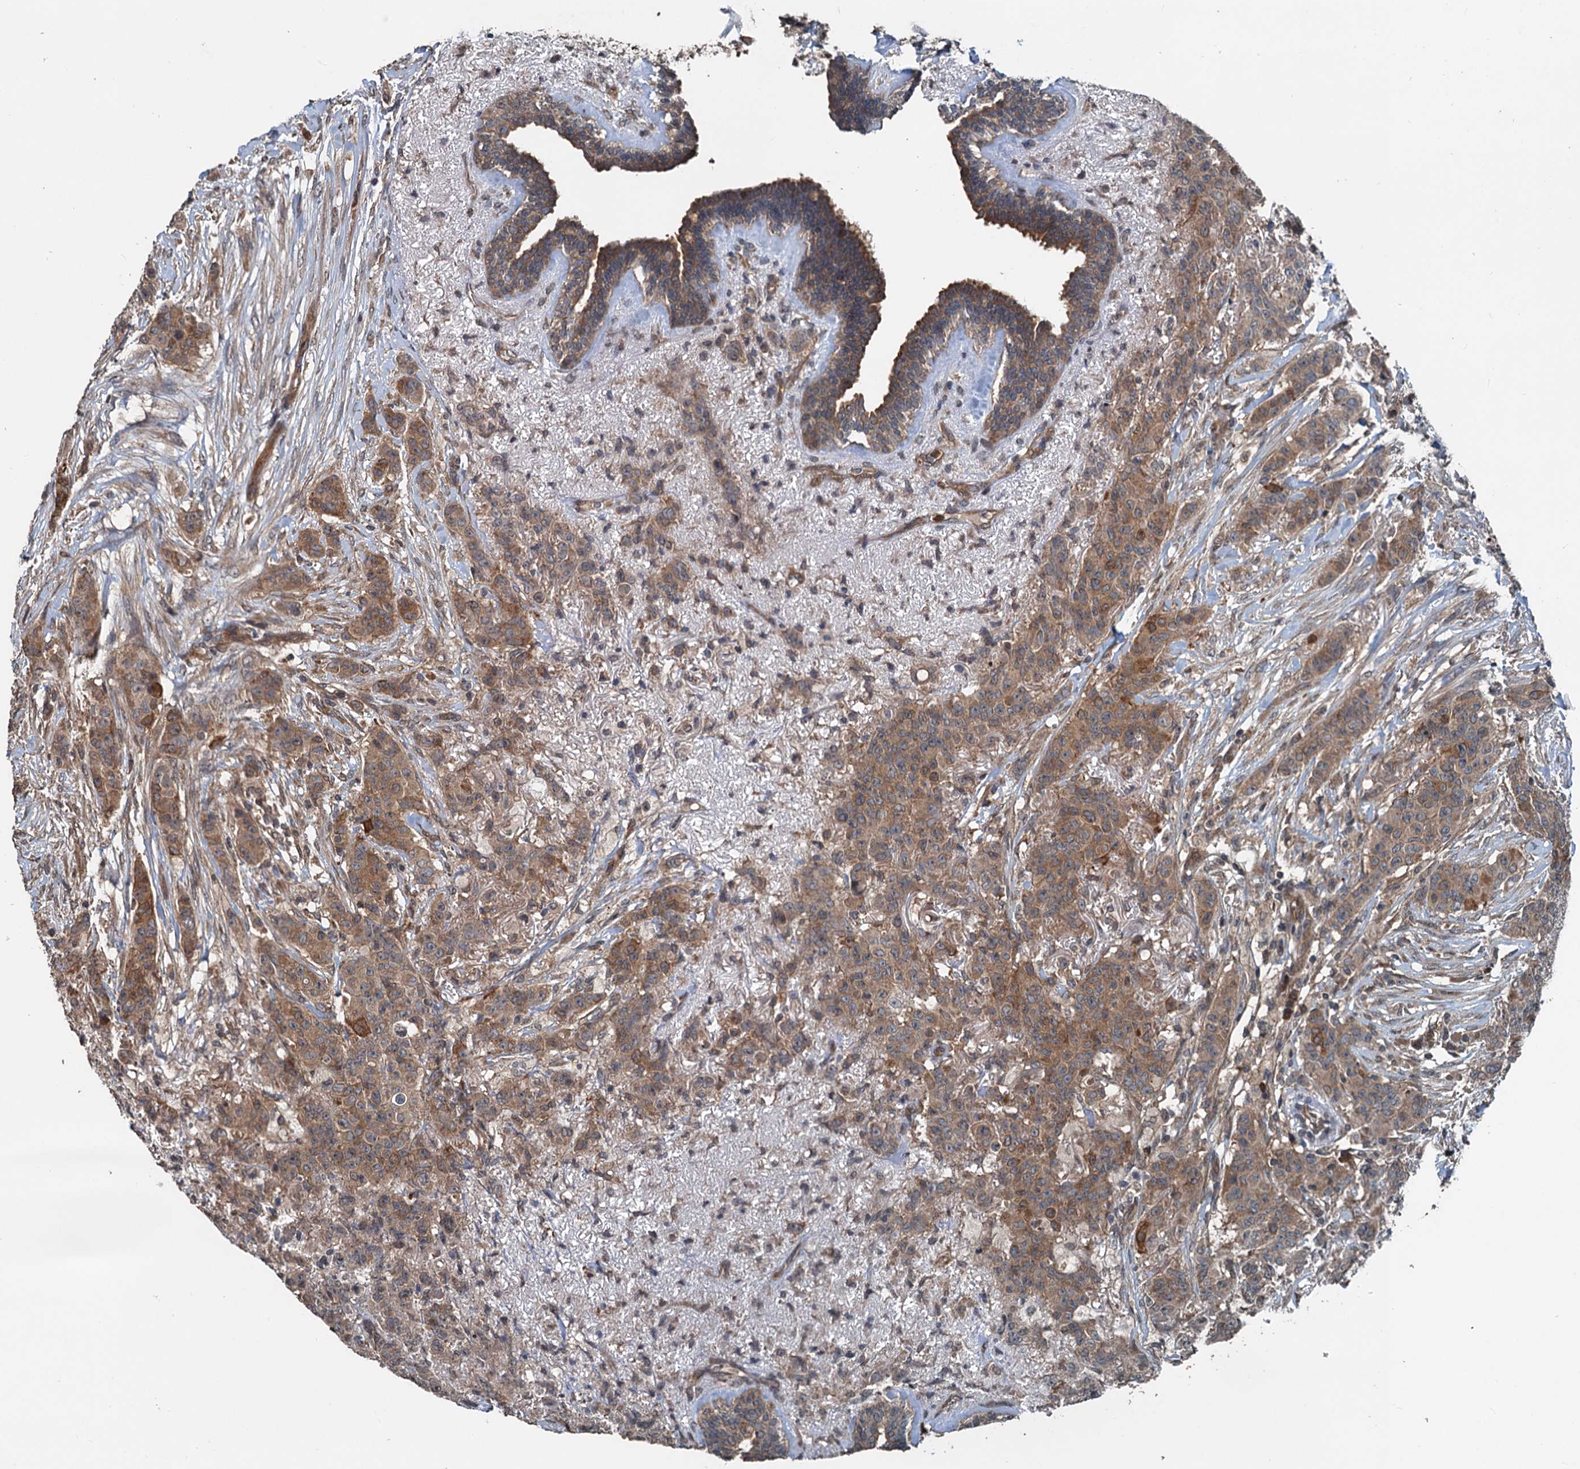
{"staining": {"intensity": "moderate", "quantity": ">75%", "location": "cytoplasmic/membranous"}, "tissue": "breast cancer", "cell_type": "Tumor cells", "image_type": "cancer", "snomed": [{"axis": "morphology", "description": "Duct carcinoma"}, {"axis": "topography", "description": "Breast"}], "caption": "The micrograph reveals staining of breast cancer, revealing moderate cytoplasmic/membranous protein positivity (brown color) within tumor cells.", "gene": "N4BP2L2", "patient": {"sex": "female", "age": 40}}